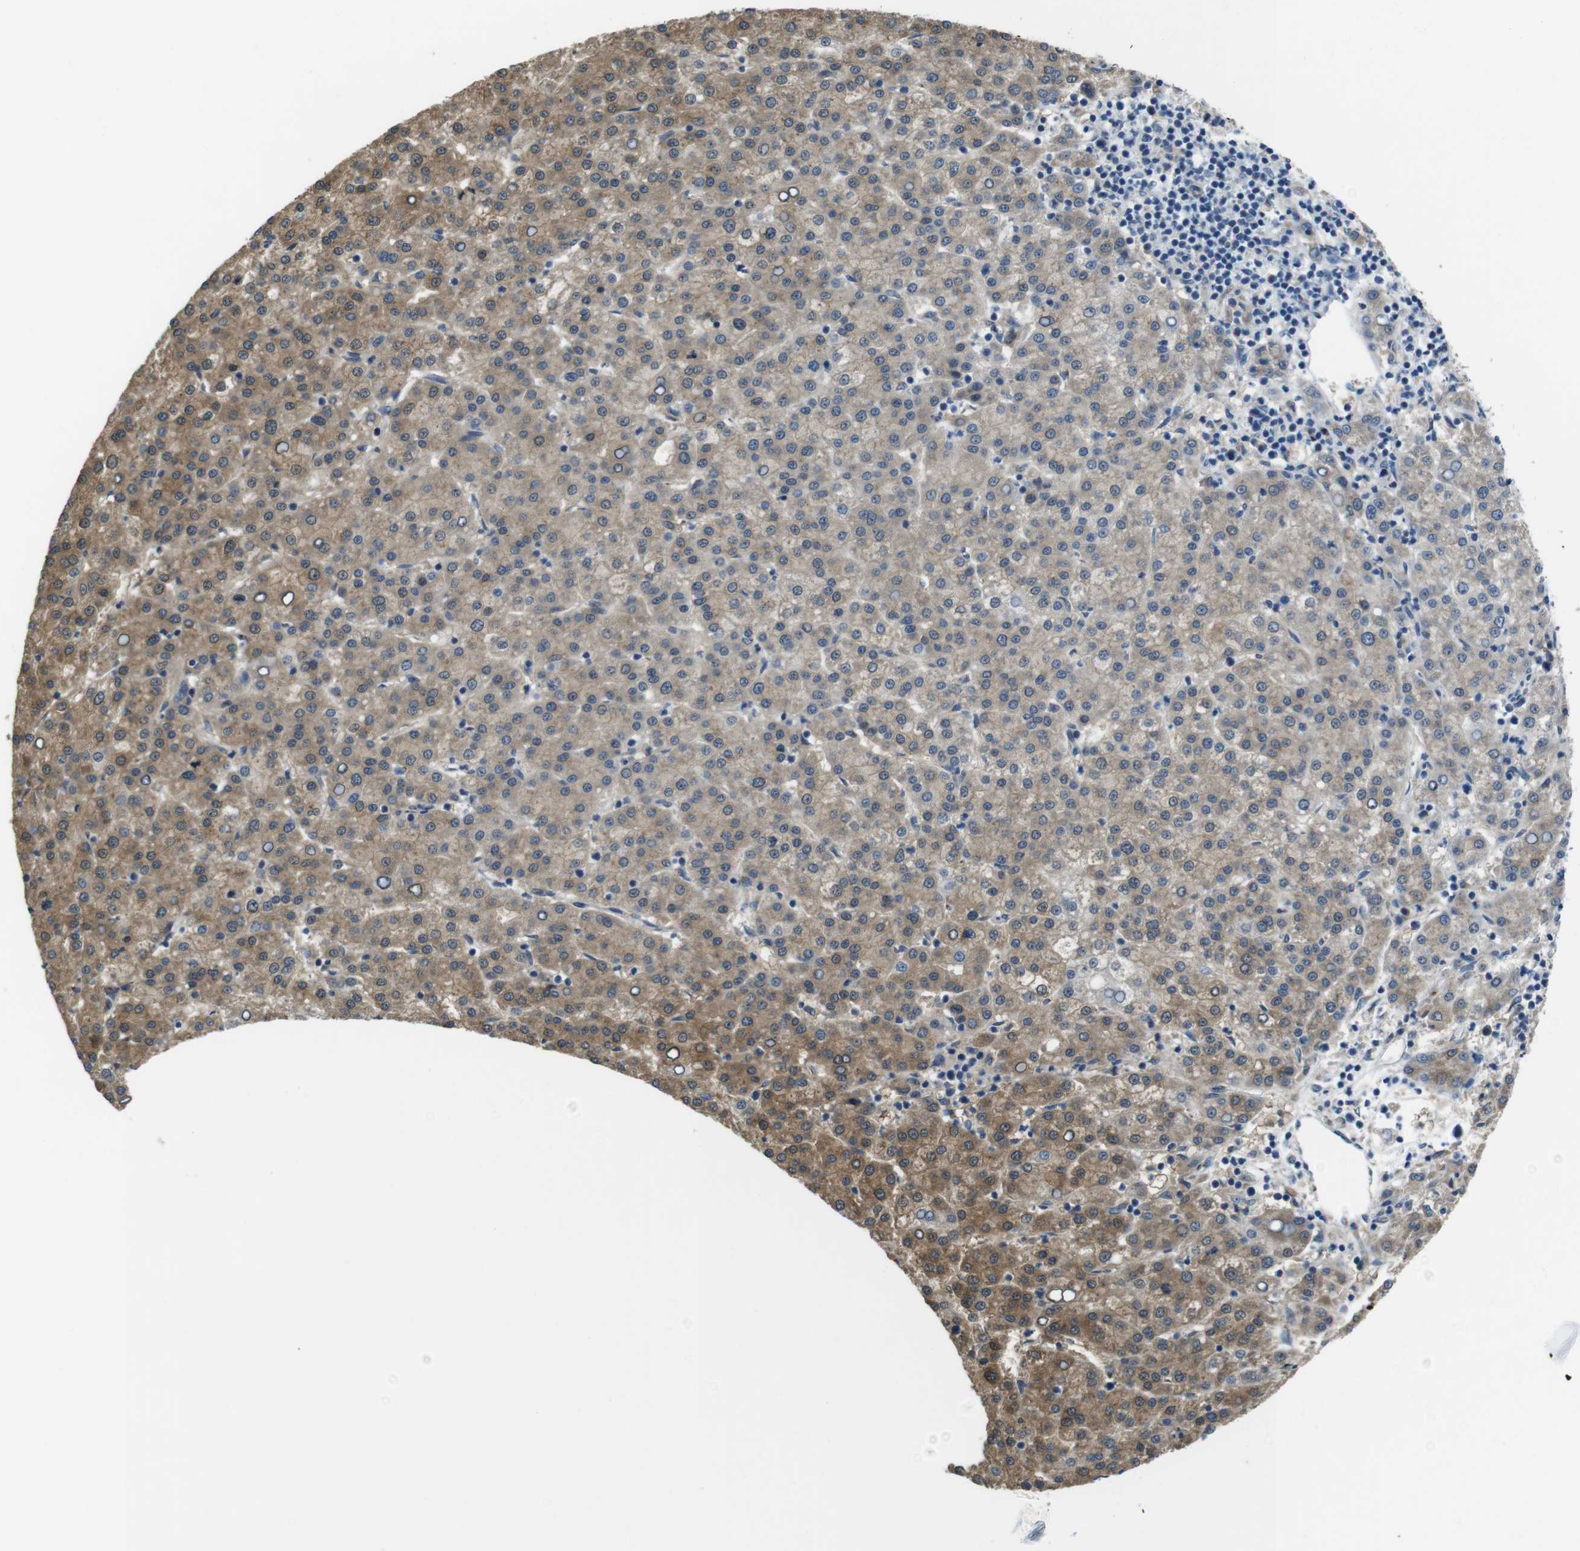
{"staining": {"intensity": "moderate", "quantity": ">75%", "location": "cytoplasmic/membranous"}, "tissue": "liver cancer", "cell_type": "Tumor cells", "image_type": "cancer", "snomed": [{"axis": "morphology", "description": "Carcinoma, Hepatocellular, NOS"}, {"axis": "topography", "description": "Liver"}], "caption": "High-magnification brightfield microscopy of liver cancer stained with DAB (3,3'-diaminobenzidine) (brown) and counterstained with hematoxylin (blue). tumor cells exhibit moderate cytoplasmic/membranous expression is appreciated in about>75% of cells.", "gene": "RAB6A", "patient": {"sex": "female", "age": 58}}